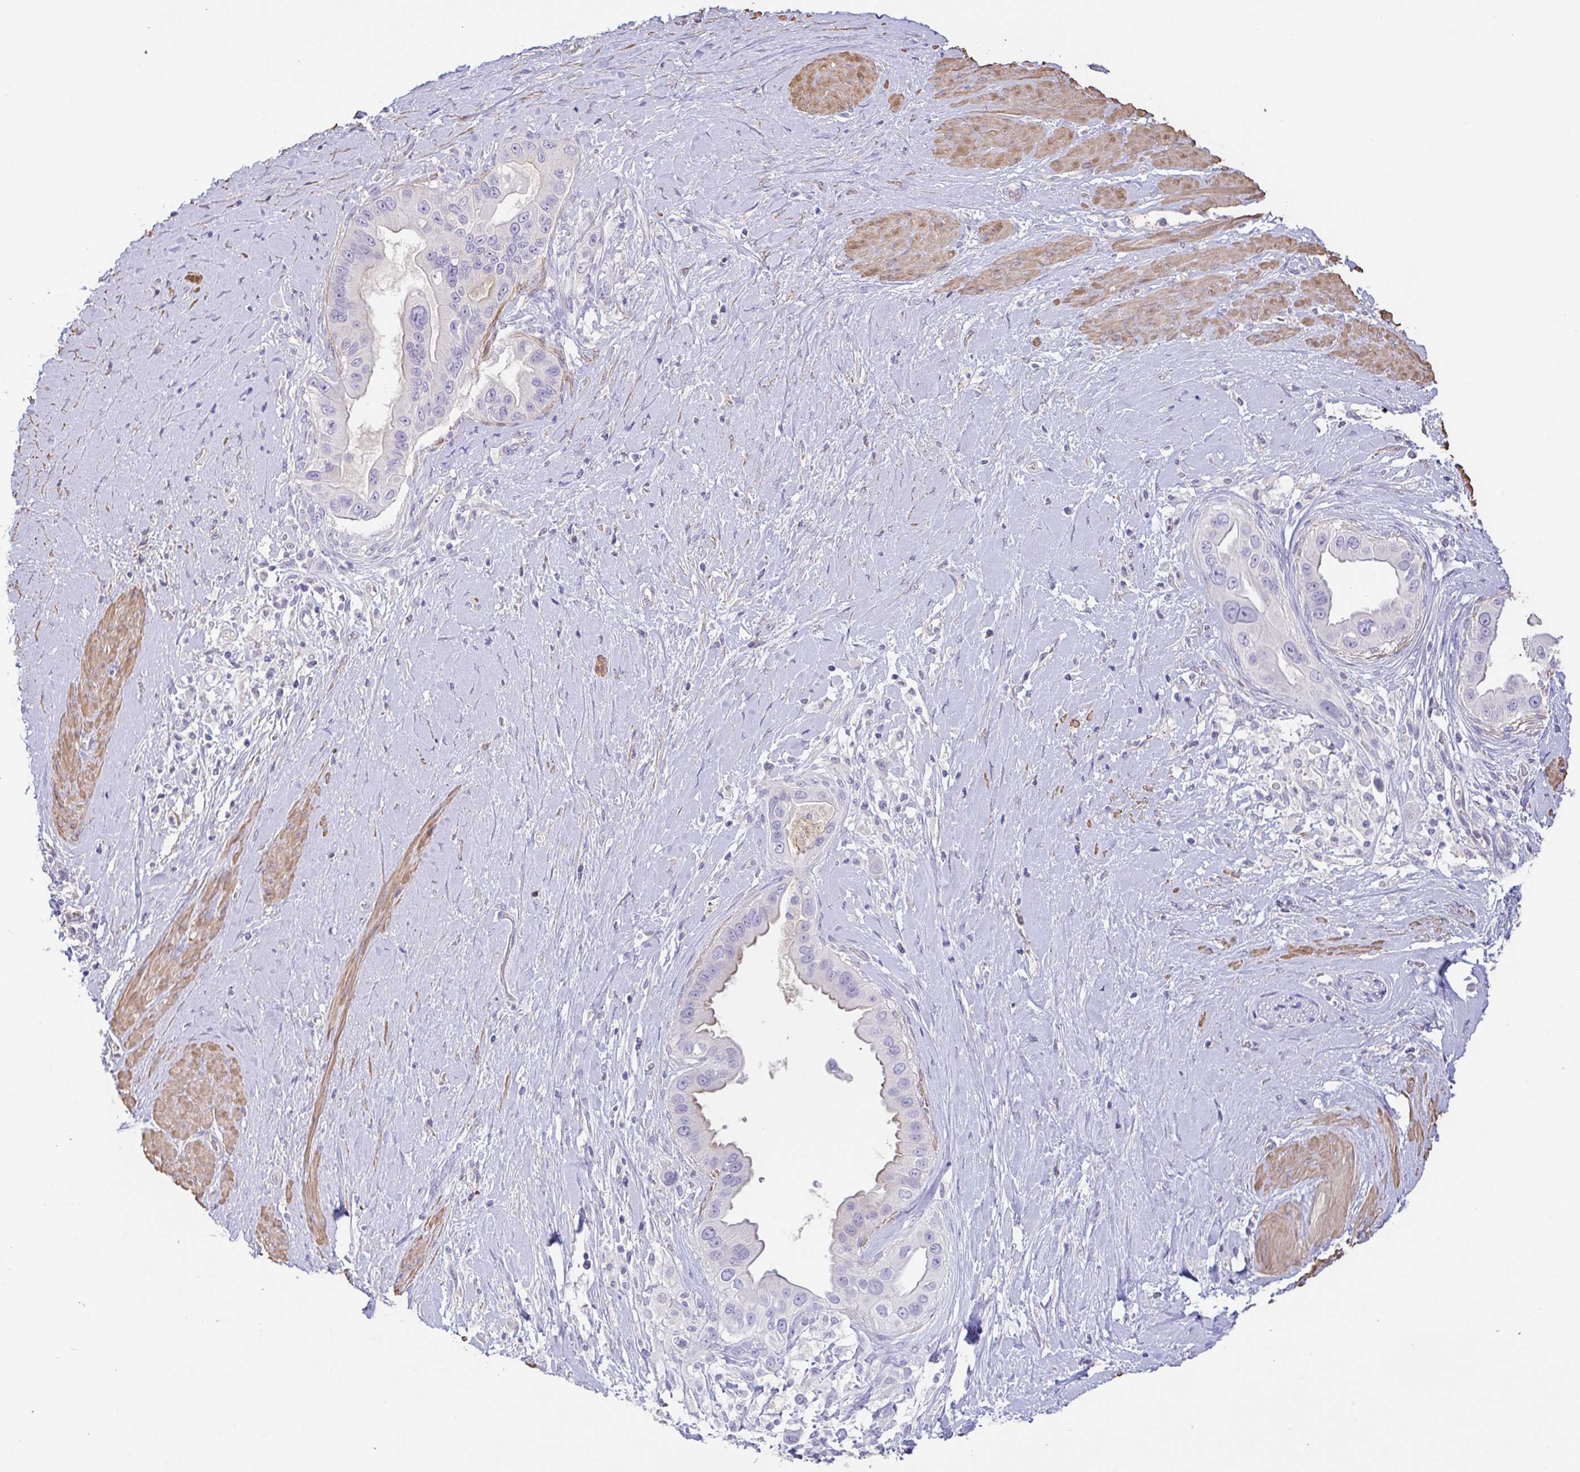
{"staining": {"intensity": "weak", "quantity": "<25%", "location": "cytoplasmic/membranous"}, "tissue": "pancreatic cancer", "cell_type": "Tumor cells", "image_type": "cancer", "snomed": [{"axis": "morphology", "description": "Adenocarcinoma, NOS"}, {"axis": "topography", "description": "Pancreas"}], "caption": "The image reveals no staining of tumor cells in pancreatic cancer.", "gene": "PYGM", "patient": {"sex": "female", "age": 56}}